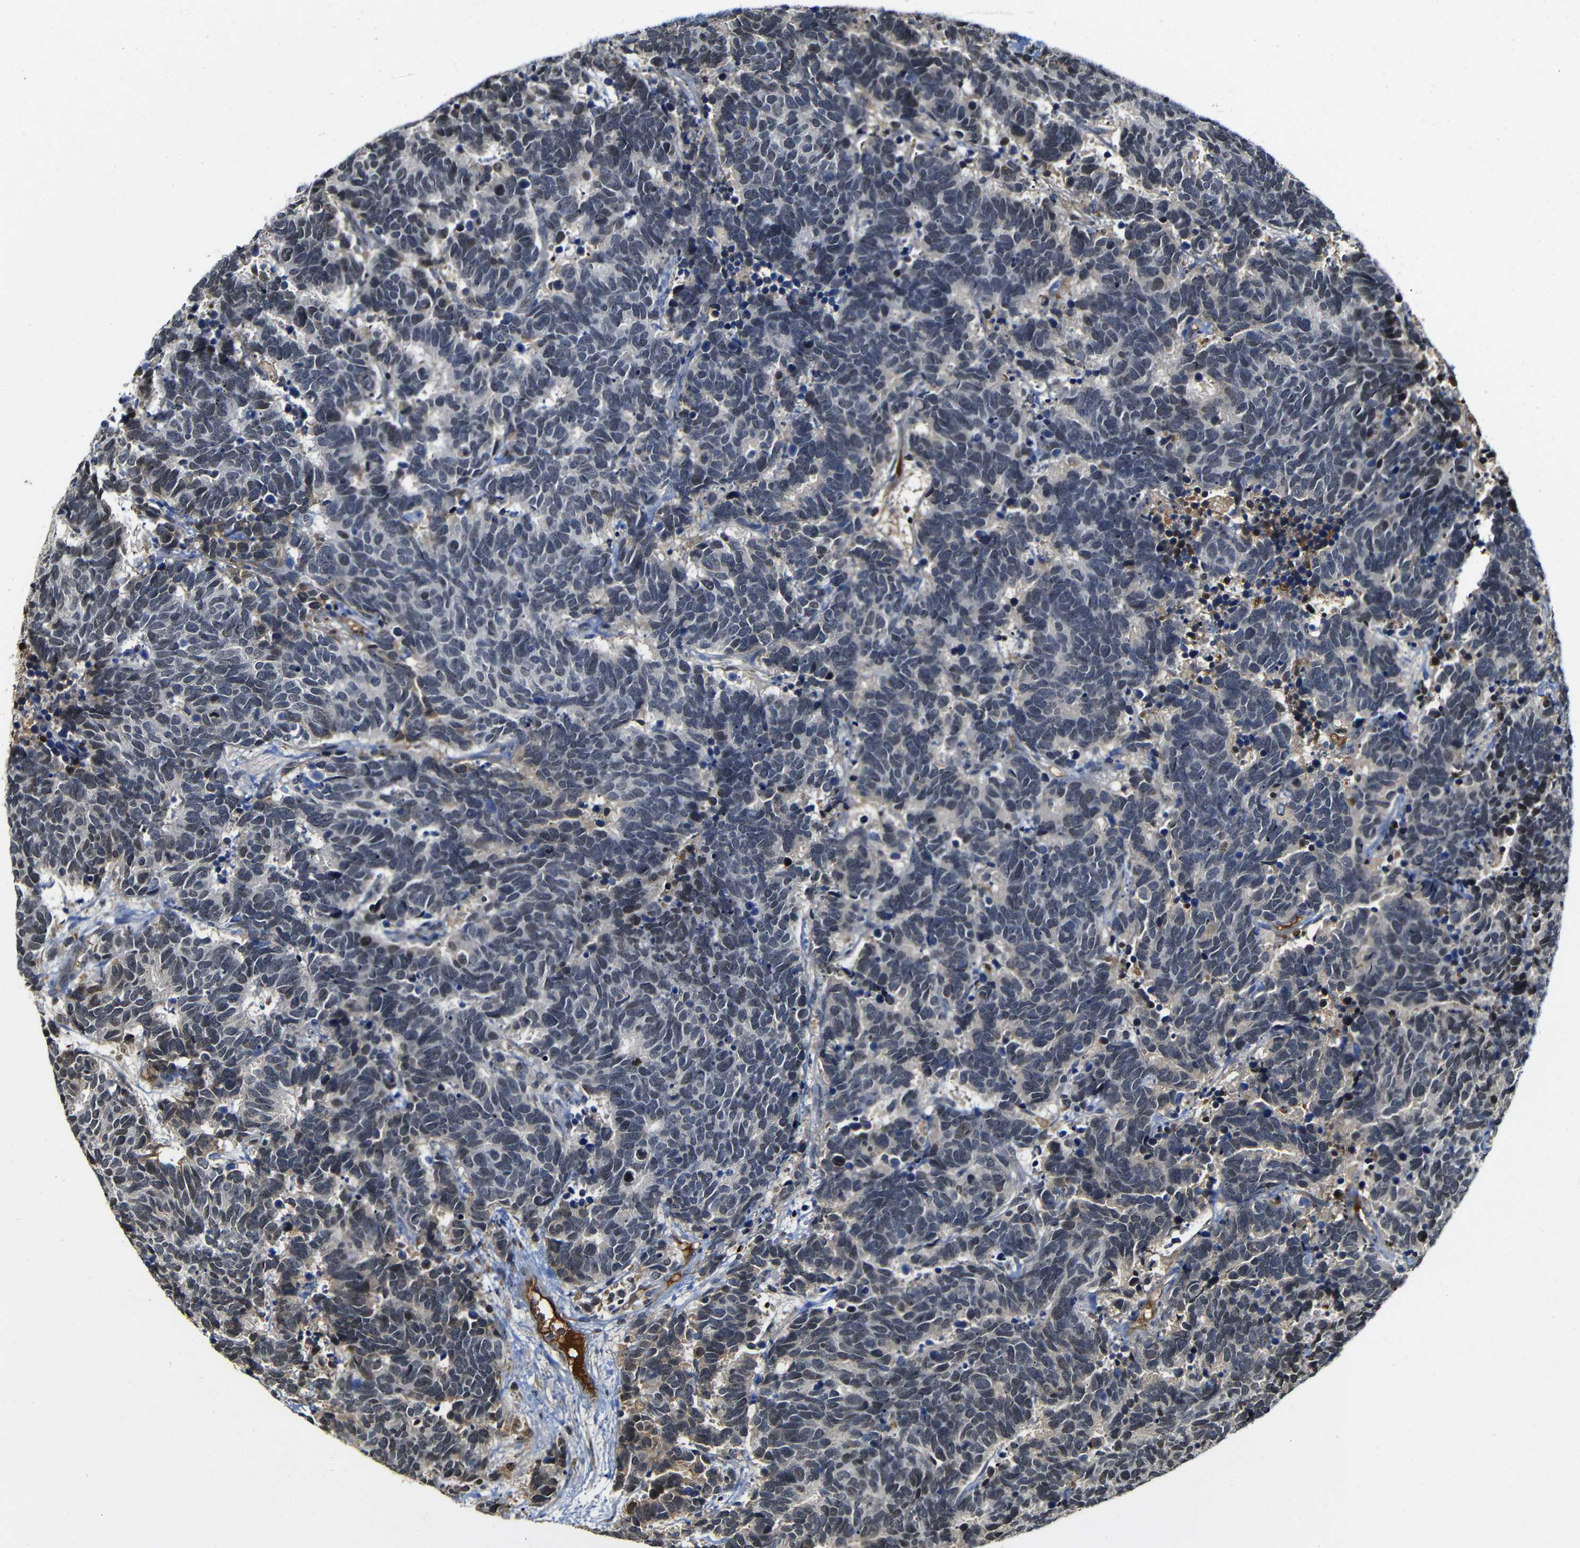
{"staining": {"intensity": "weak", "quantity": "25%-75%", "location": "cytoplasmic/membranous"}, "tissue": "carcinoid", "cell_type": "Tumor cells", "image_type": "cancer", "snomed": [{"axis": "morphology", "description": "Carcinoma, NOS"}, {"axis": "morphology", "description": "Carcinoid, malignant, NOS"}, {"axis": "topography", "description": "Urinary bladder"}], "caption": "Protein staining of carcinoid (malignant) tissue reveals weak cytoplasmic/membranous positivity in approximately 25%-75% of tumor cells.", "gene": "MYC", "patient": {"sex": "male", "age": 57}}